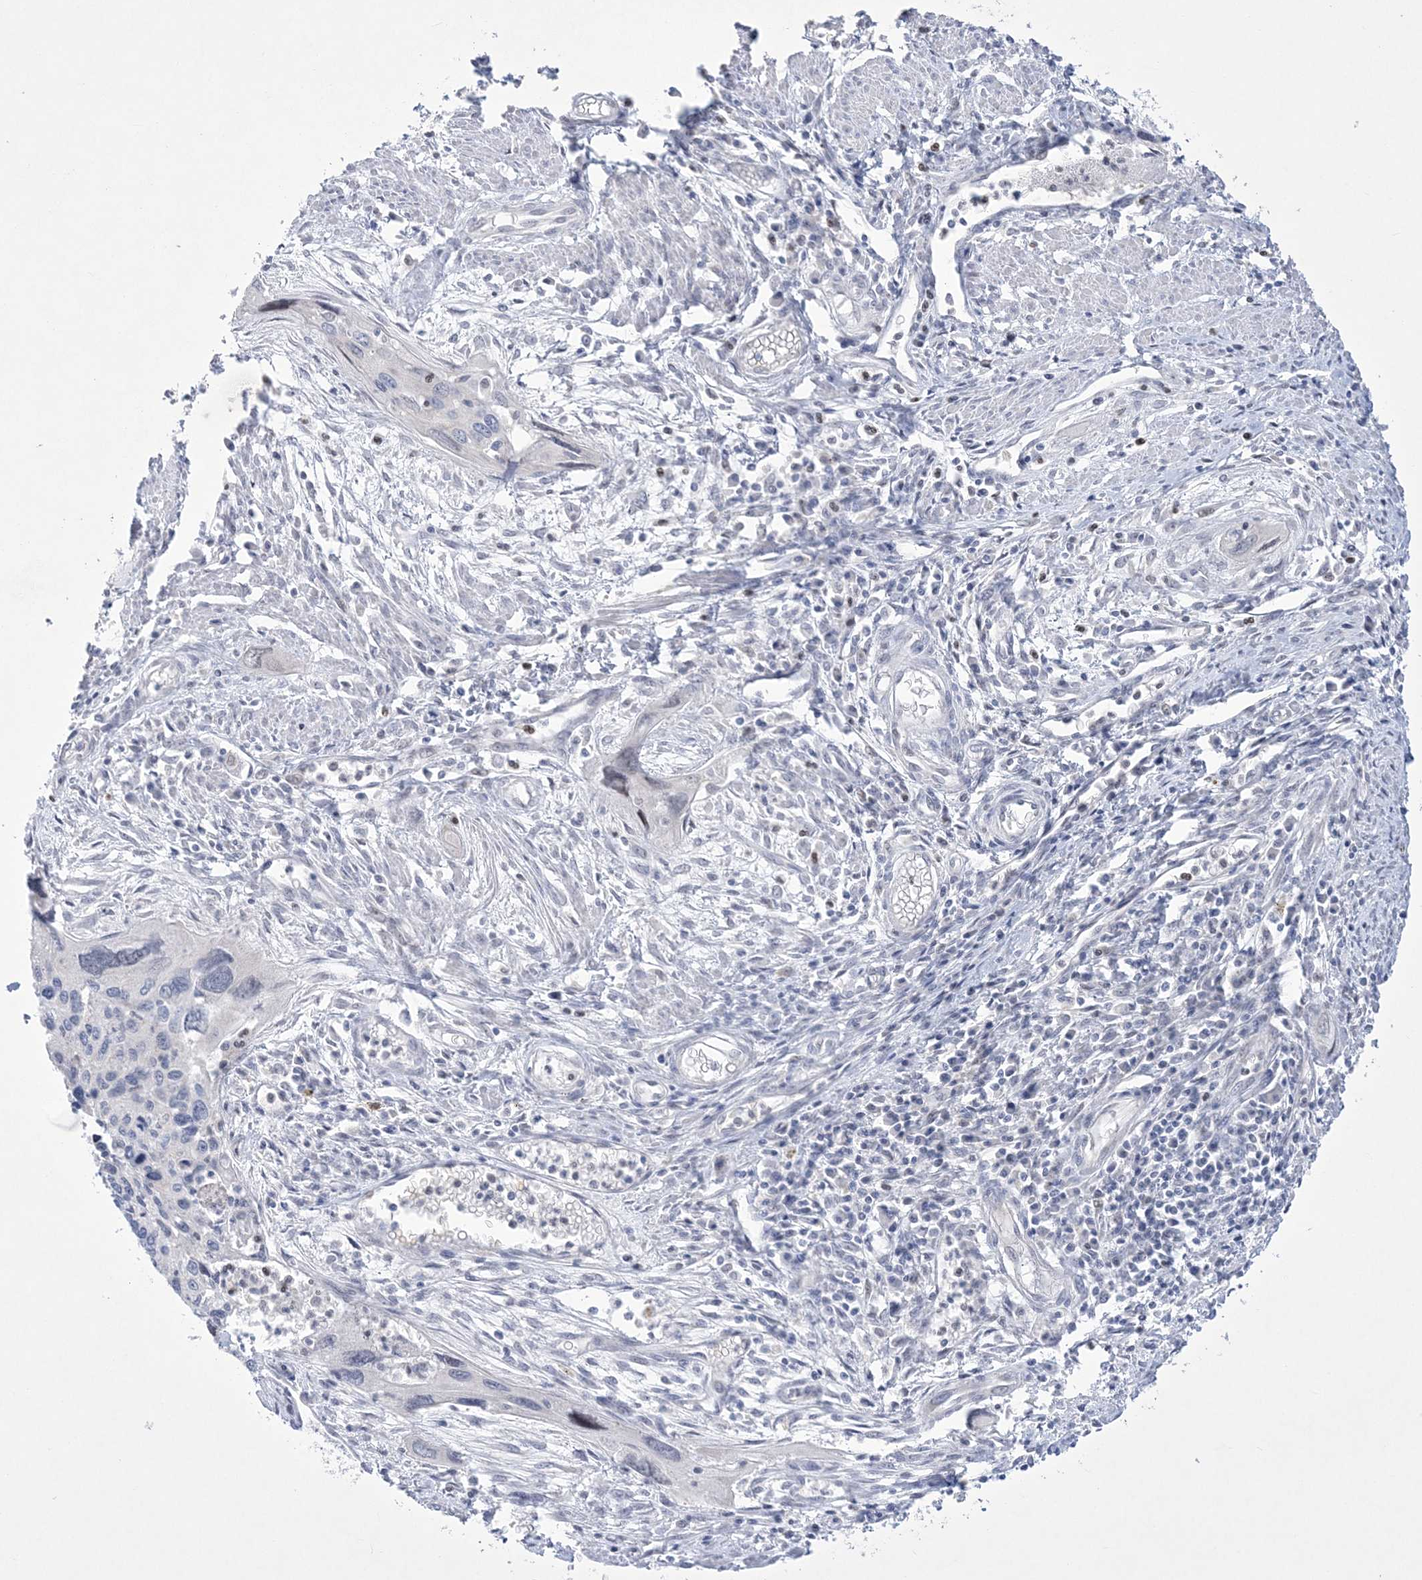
{"staining": {"intensity": "negative", "quantity": "none", "location": "none"}, "tissue": "cervical cancer", "cell_type": "Tumor cells", "image_type": "cancer", "snomed": [{"axis": "morphology", "description": "Squamous cell carcinoma, NOS"}, {"axis": "topography", "description": "Cervix"}], "caption": "Tumor cells show no significant protein expression in cervical cancer.", "gene": "WDR27", "patient": {"sex": "female", "age": 55}}